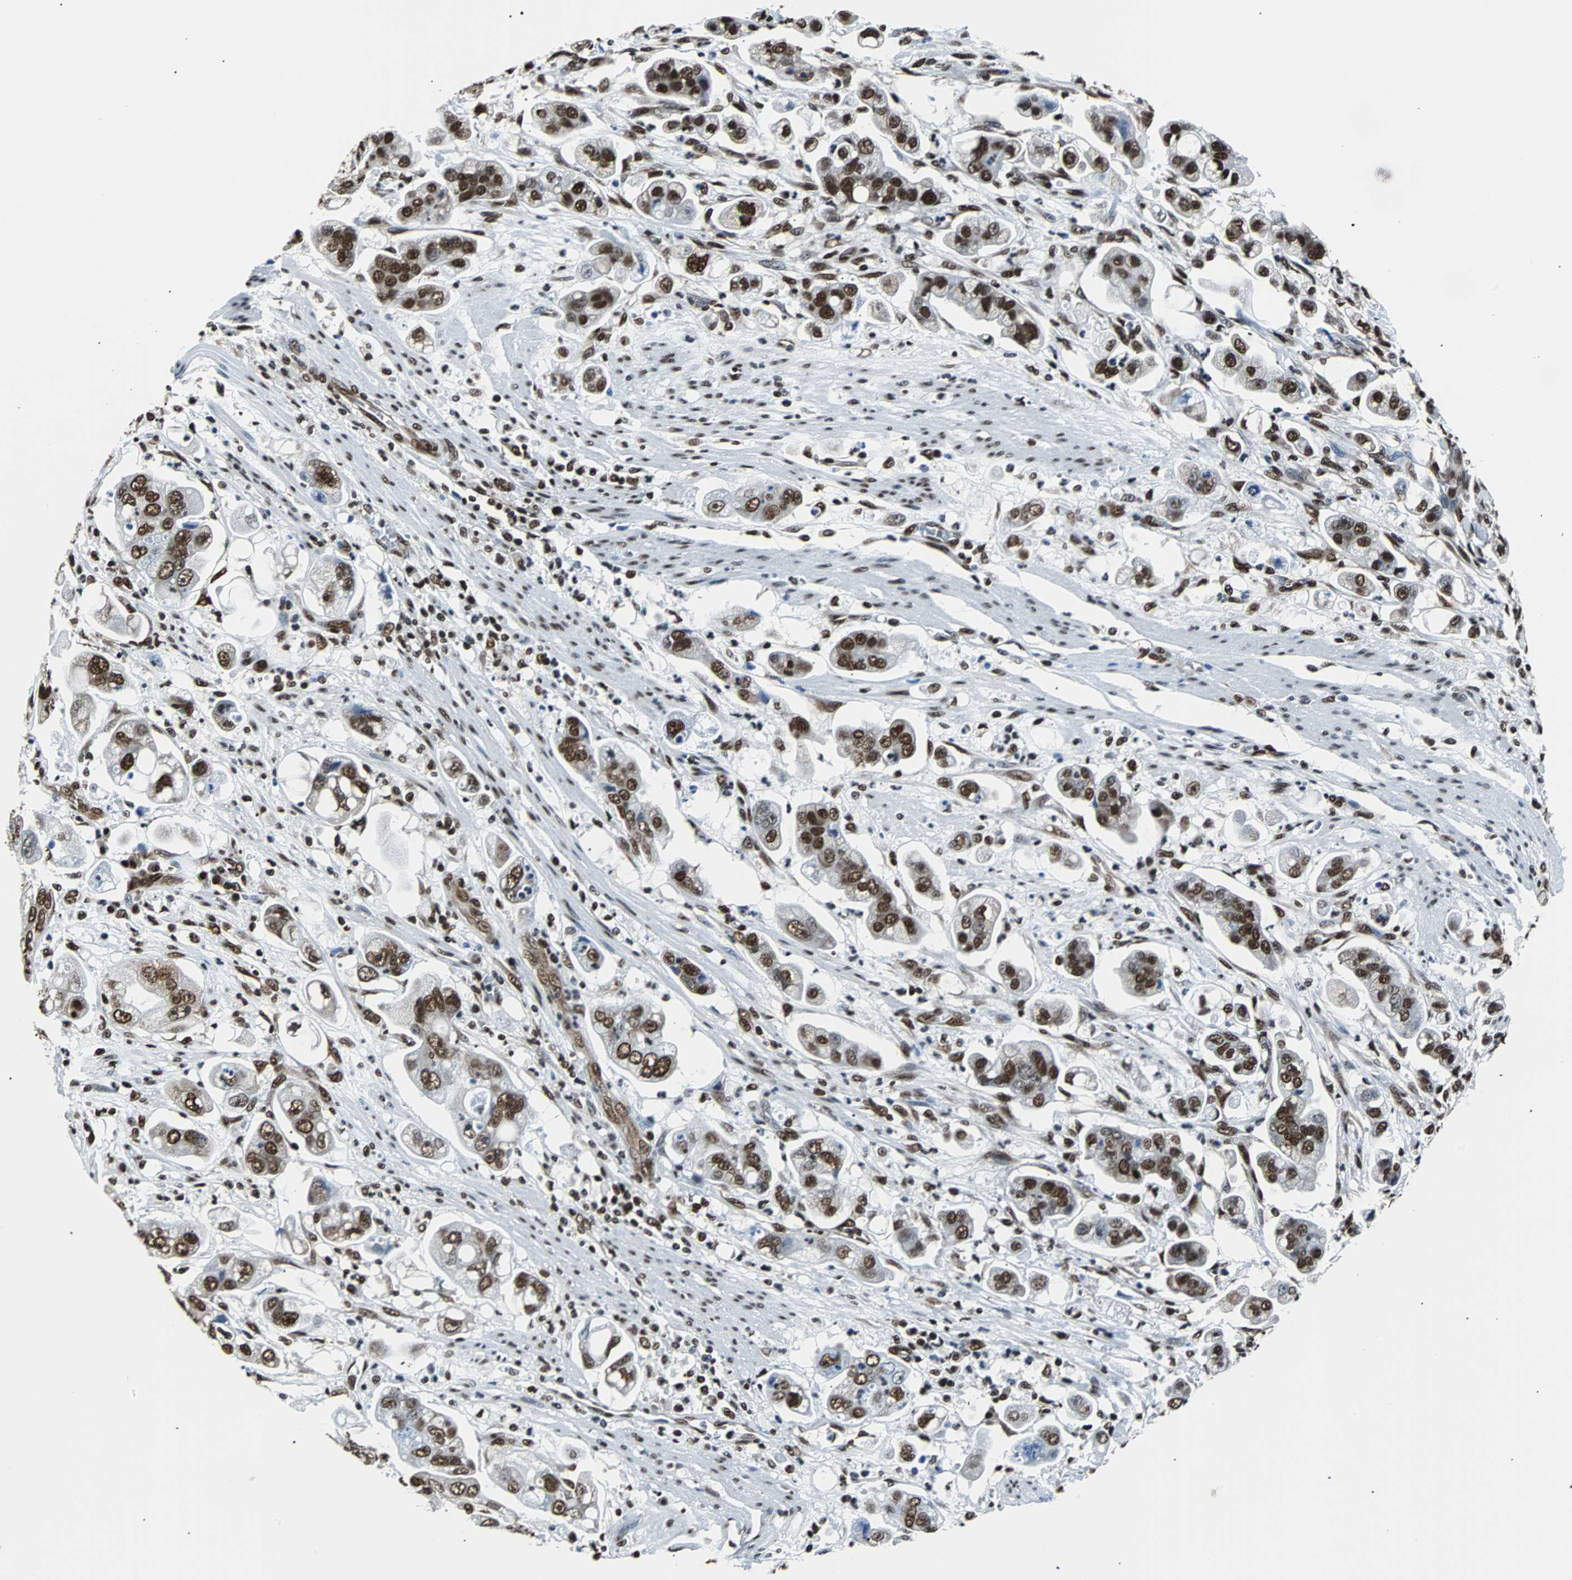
{"staining": {"intensity": "strong", "quantity": ">75%", "location": "nuclear"}, "tissue": "stomach cancer", "cell_type": "Tumor cells", "image_type": "cancer", "snomed": [{"axis": "morphology", "description": "Adenocarcinoma, NOS"}, {"axis": "topography", "description": "Stomach"}], "caption": "Tumor cells demonstrate high levels of strong nuclear positivity in approximately >75% of cells in human stomach cancer.", "gene": "FUBP1", "patient": {"sex": "male", "age": 62}}